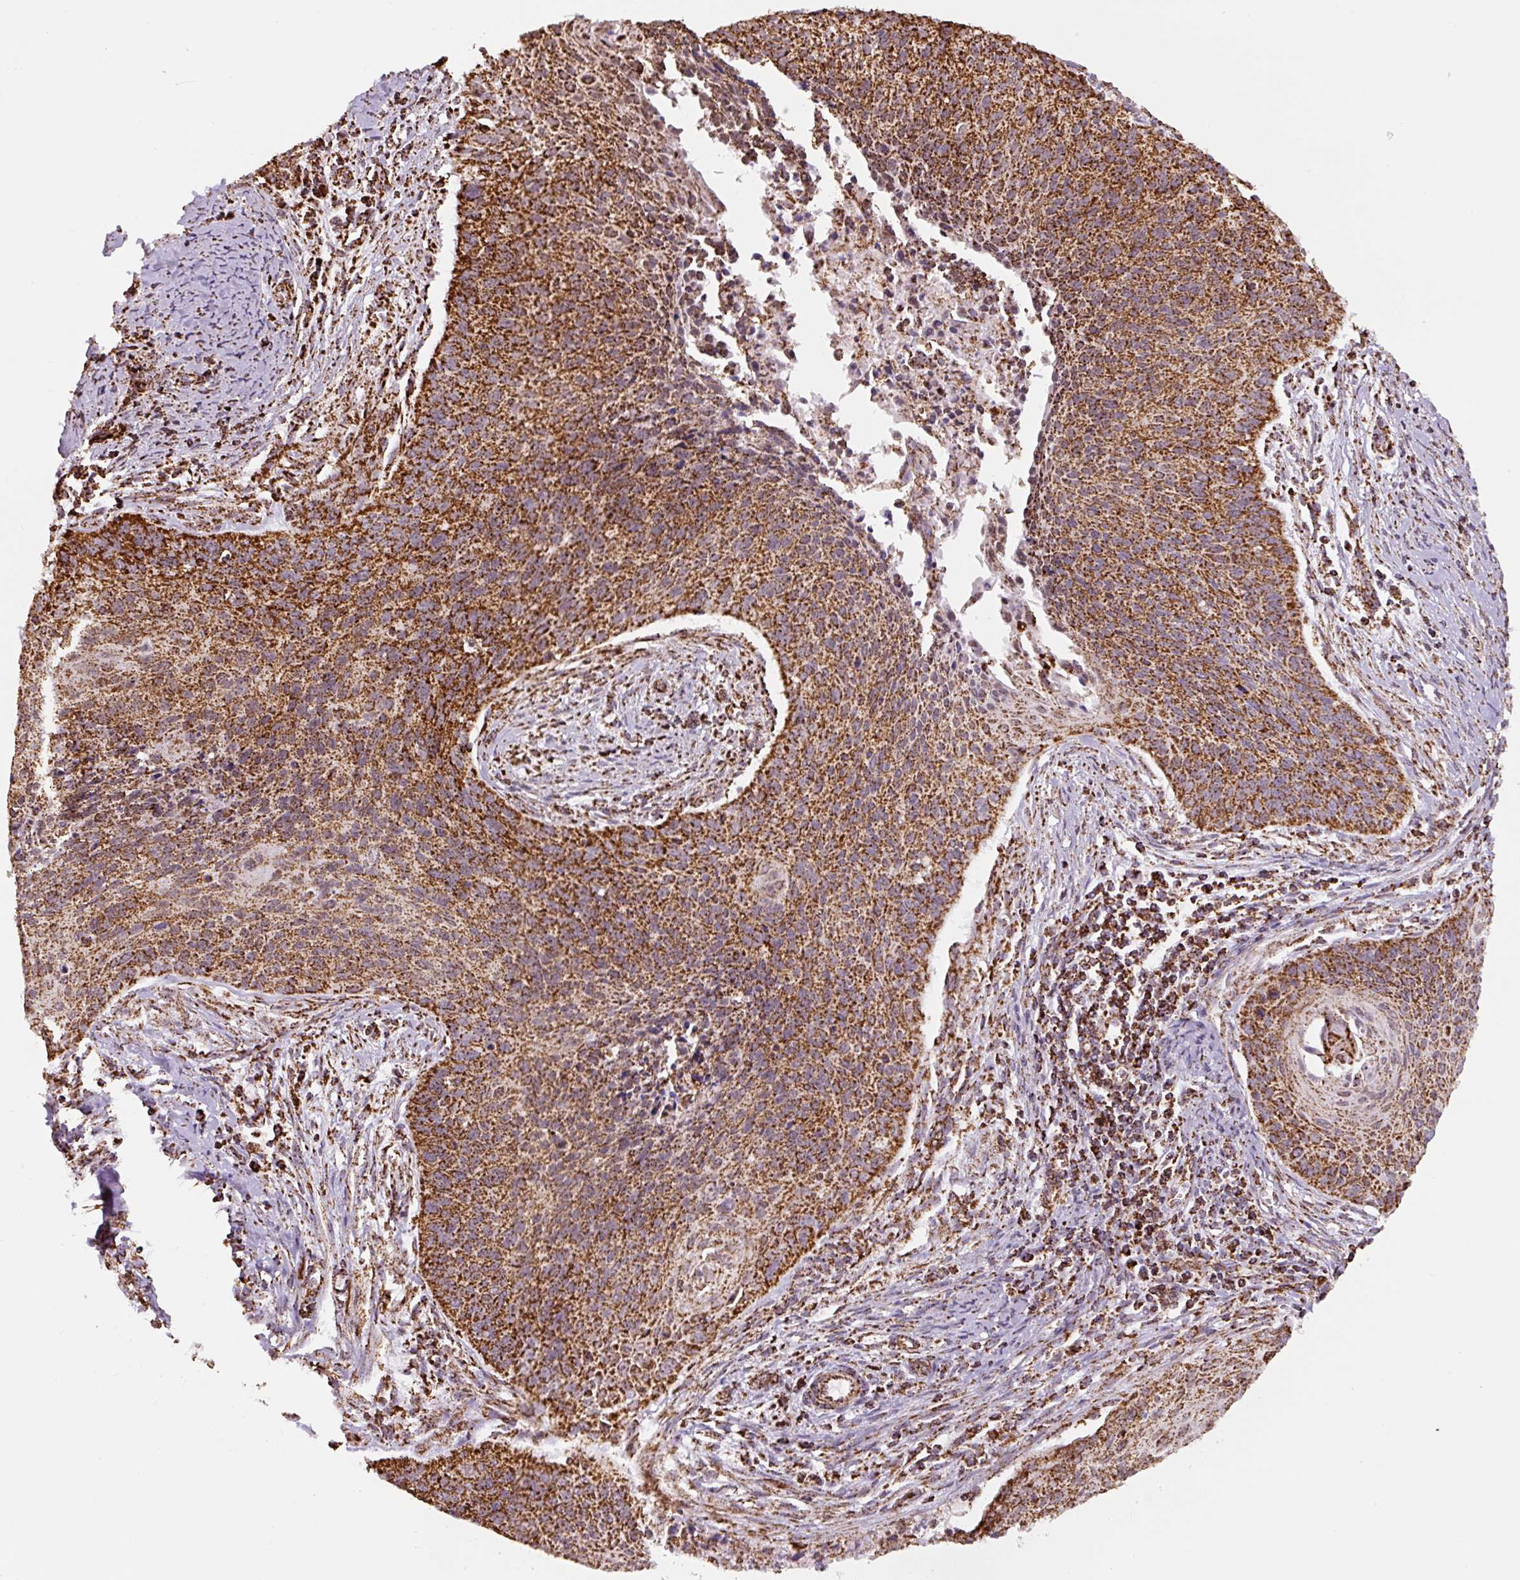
{"staining": {"intensity": "strong", "quantity": ">75%", "location": "cytoplasmic/membranous"}, "tissue": "cervical cancer", "cell_type": "Tumor cells", "image_type": "cancer", "snomed": [{"axis": "morphology", "description": "Squamous cell carcinoma, NOS"}, {"axis": "topography", "description": "Cervix"}], "caption": "Protein positivity by IHC reveals strong cytoplasmic/membranous positivity in about >75% of tumor cells in cervical squamous cell carcinoma. (IHC, brightfield microscopy, high magnification).", "gene": "ATP5F1A", "patient": {"sex": "female", "age": 55}}